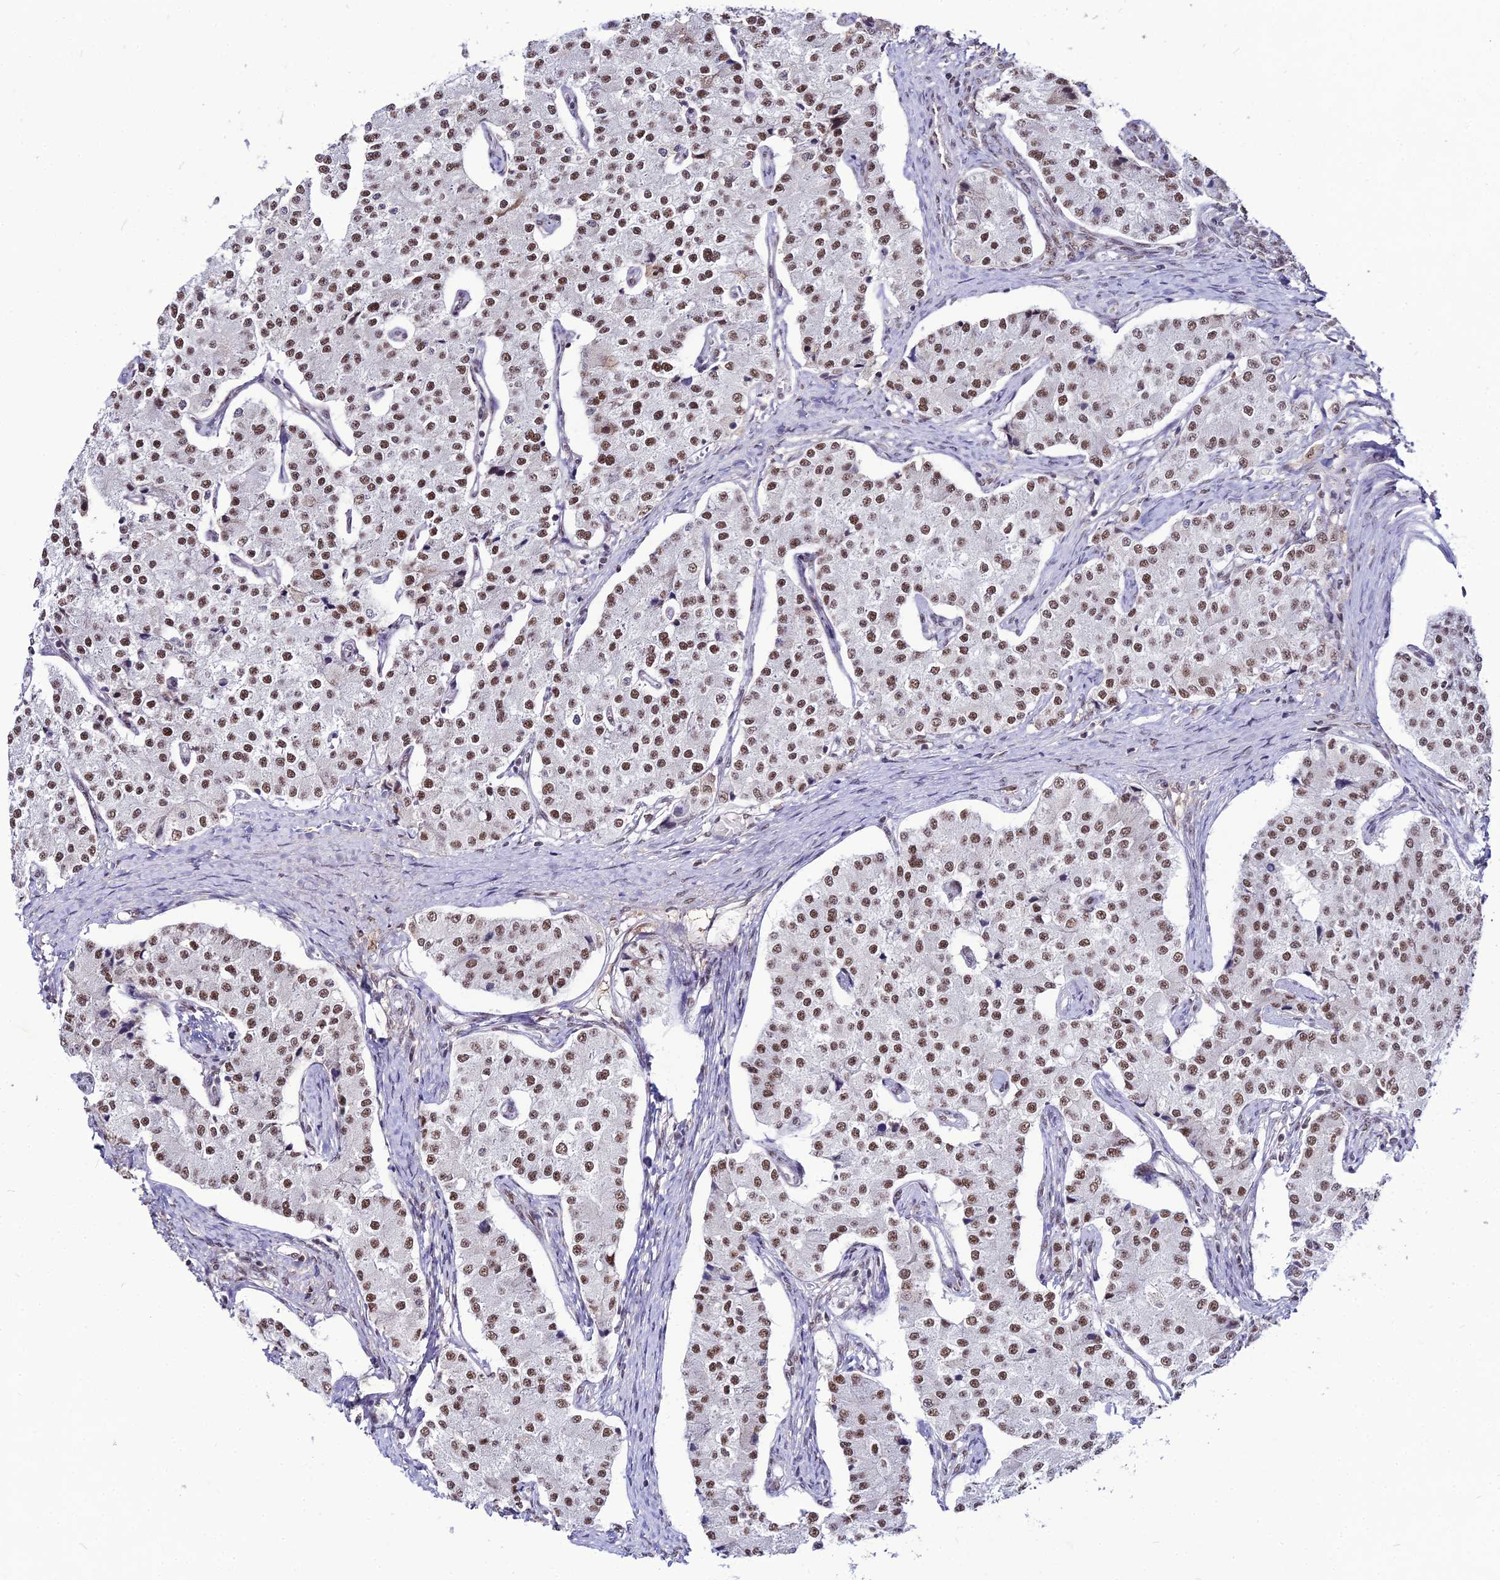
{"staining": {"intensity": "moderate", "quantity": ">75%", "location": "nuclear"}, "tissue": "carcinoid", "cell_type": "Tumor cells", "image_type": "cancer", "snomed": [{"axis": "morphology", "description": "Carcinoid, malignant, NOS"}, {"axis": "topography", "description": "Colon"}], "caption": "The micrograph exhibits a brown stain indicating the presence of a protein in the nuclear of tumor cells in carcinoid.", "gene": "RBM12", "patient": {"sex": "female", "age": 52}}